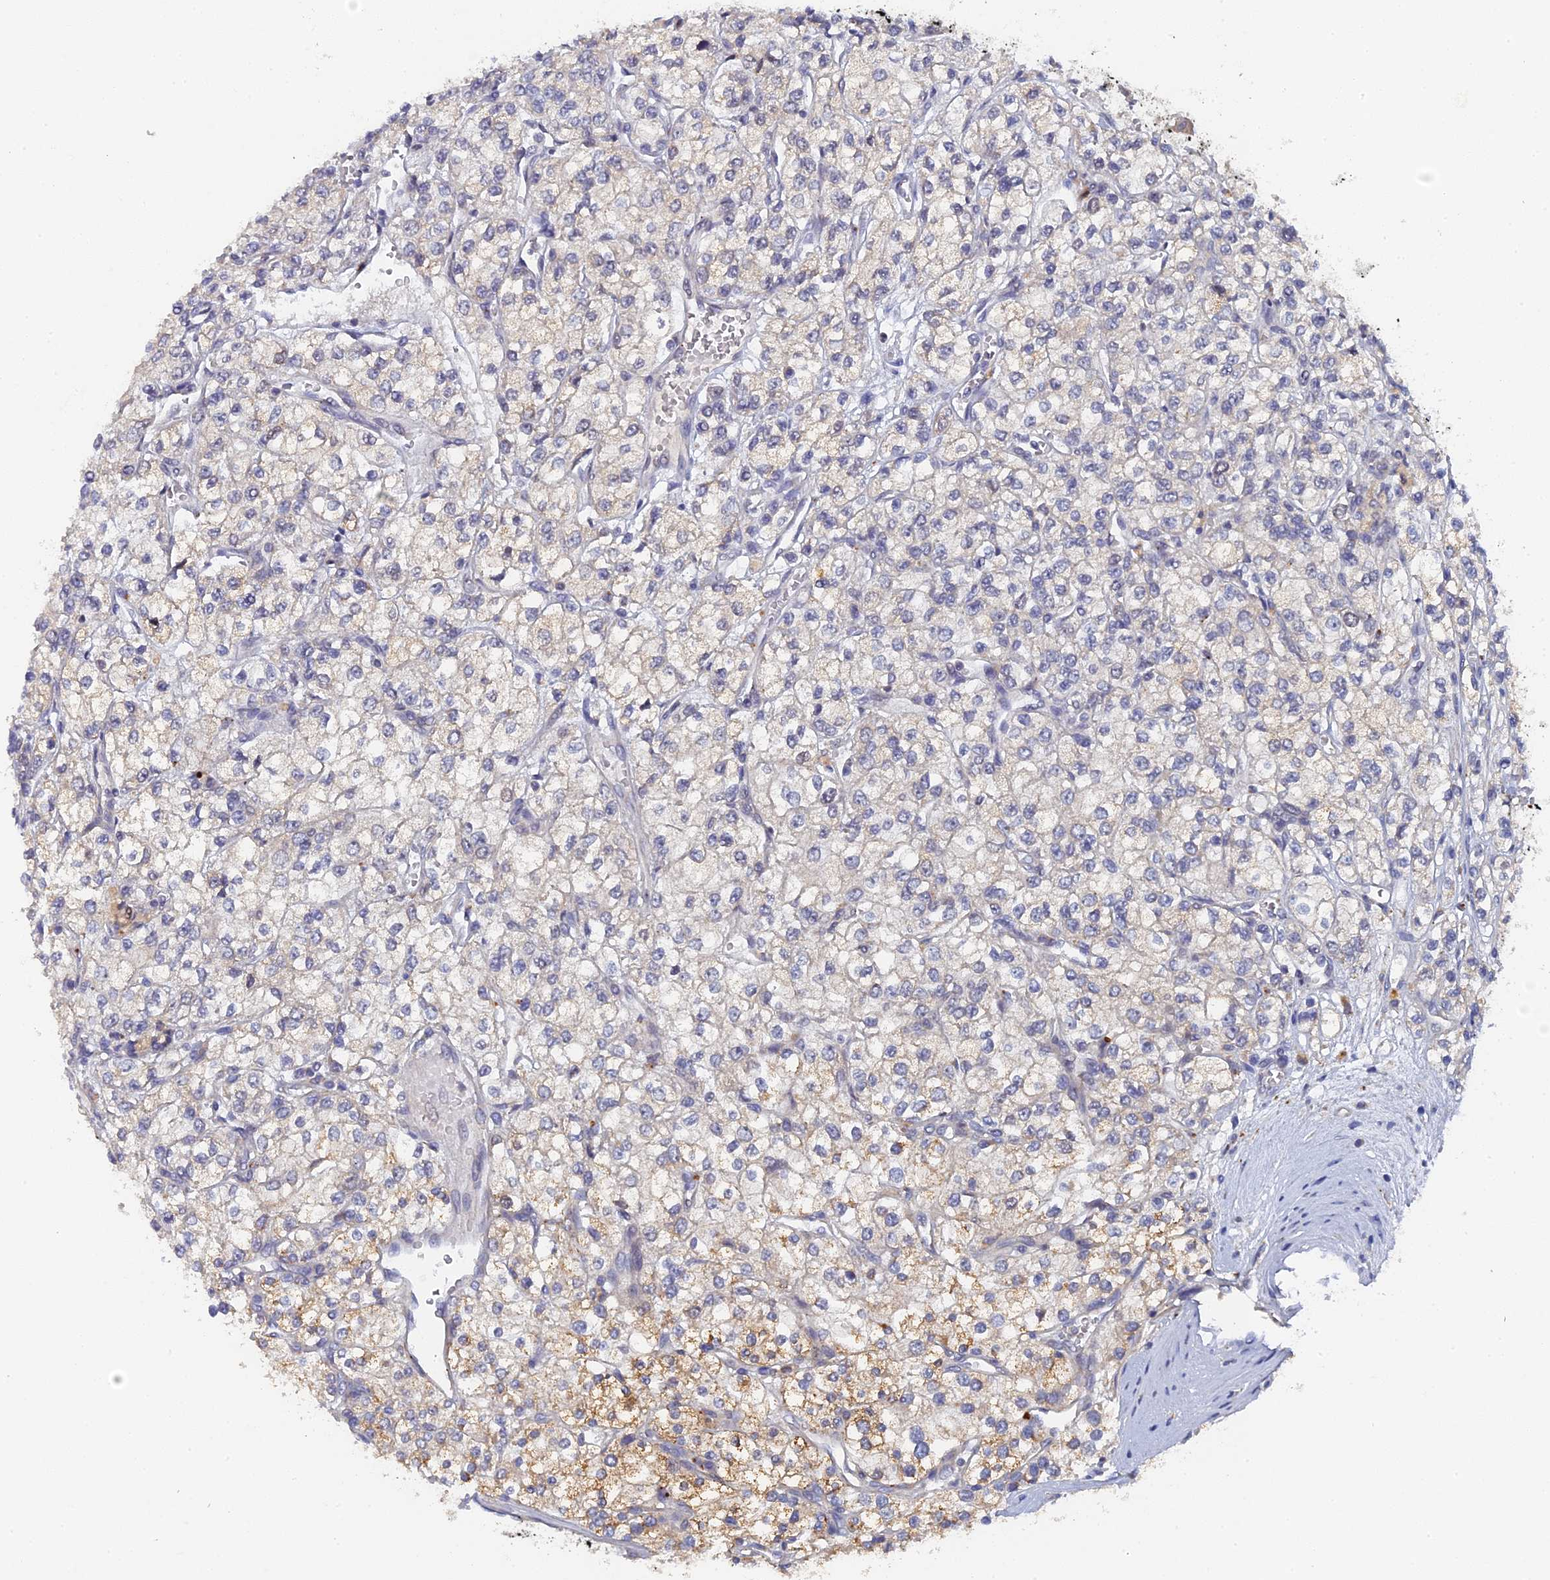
{"staining": {"intensity": "moderate", "quantity": "25%-75%", "location": "cytoplasmic/membranous"}, "tissue": "renal cancer", "cell_type": "Tumor cells", "image_type": "cancer", "snomed": [{"axis": "morphology", "description": "Adenocarcinoma, NOS"}, {"axis": "topography", "description": "Kidney"}], "caption": "Immunohistochemical staining of renal cancer reveals medium levels of moderate cytoplasmic/membranous protein staining in about 25%-75% of tumor cells. (Brightfield microscopy of DAB IHC at high magnification).", "gene": "MIGA2", "patient": {"sex": "male", "age": 80}}